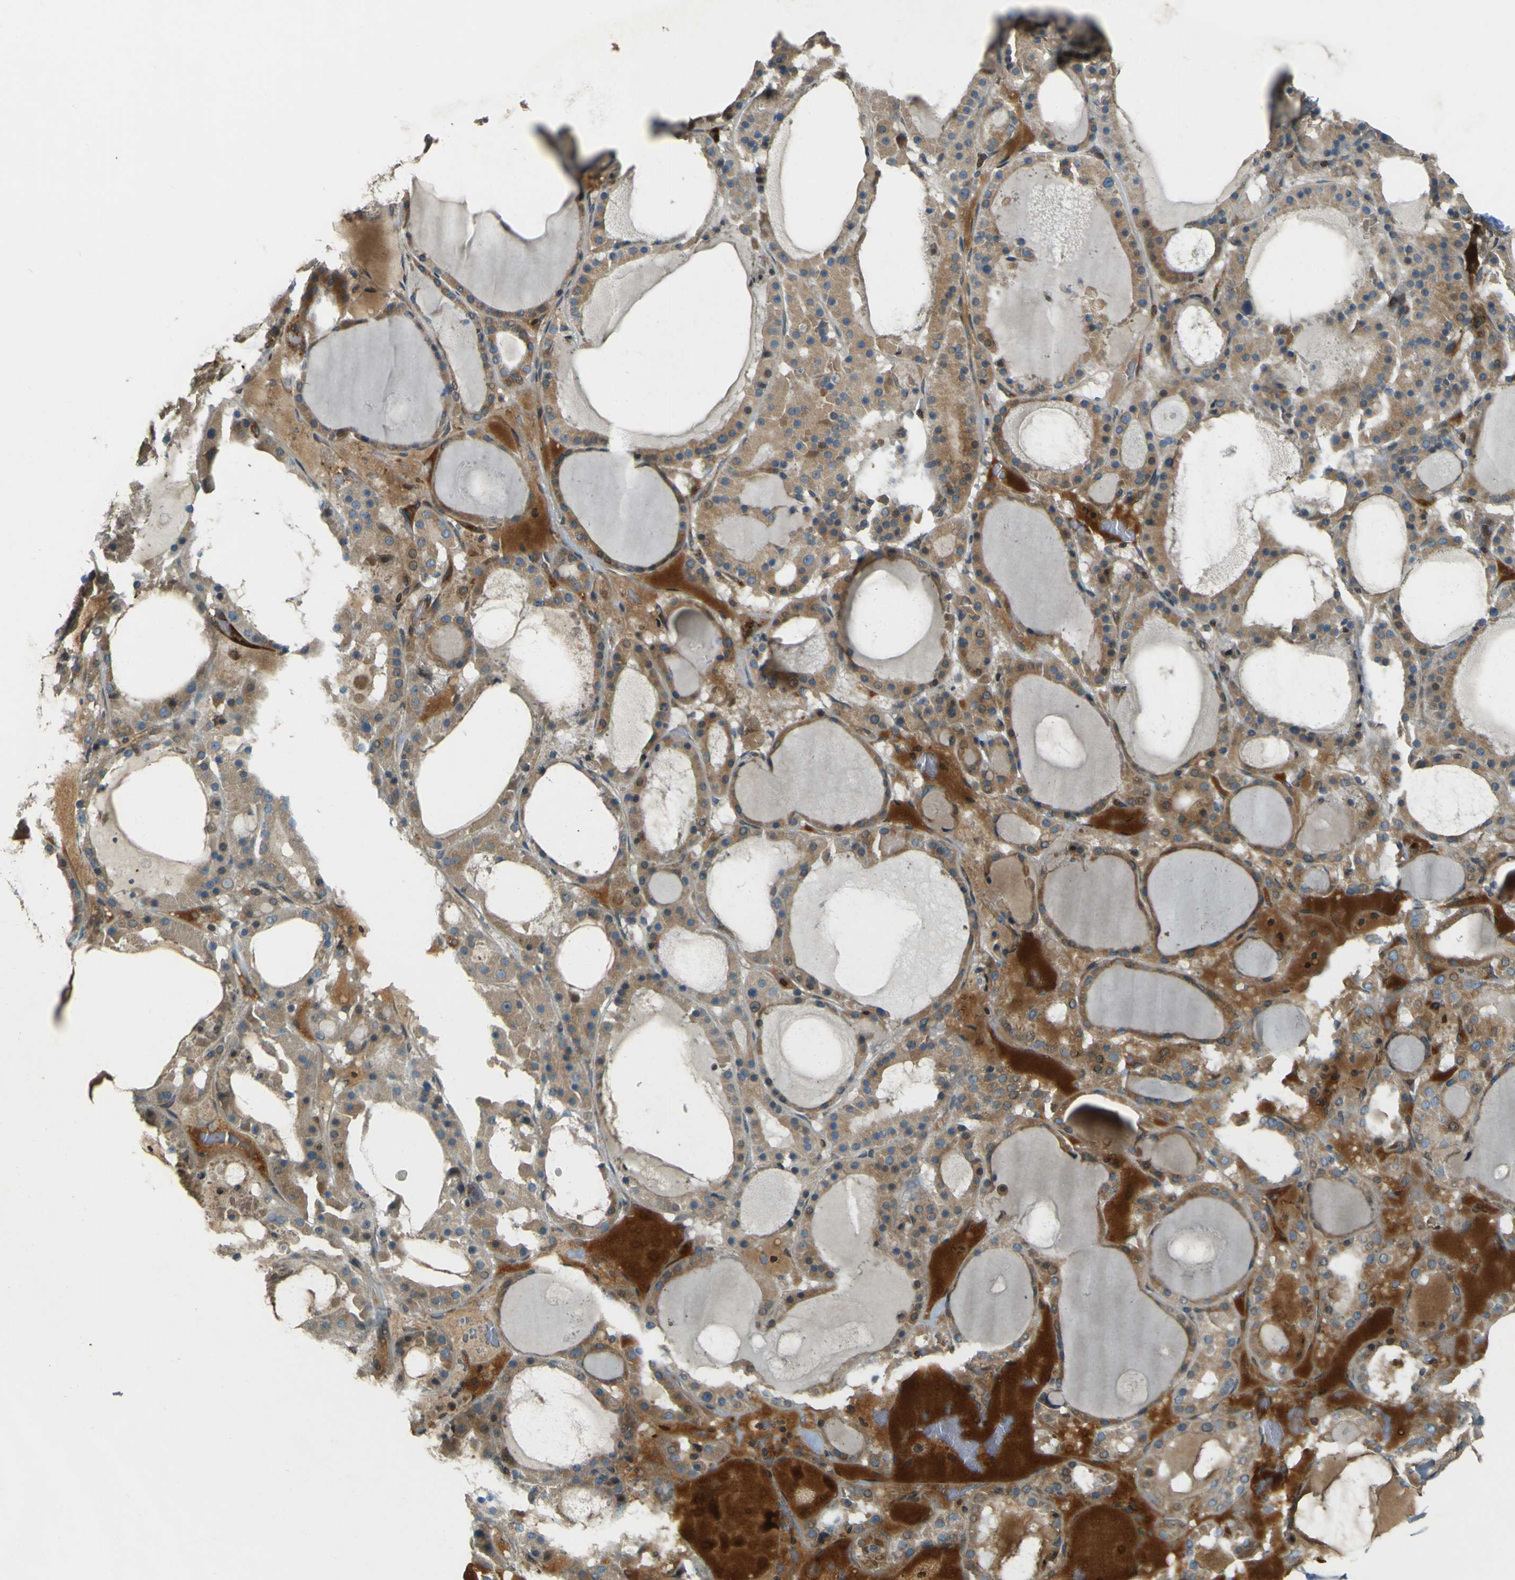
{"staining": {"intensity": "moderate", "quantity": "25%-75%", "location": "cytoplasmic/membranous"}, "tissue": "thyroid gland", "cell_type": "Glandular cells", "image_type": "normal", "snomed": [{"axis": "morphology", "description": "Normal tissue, NOS"}, {"axis": "morphology", "description": "Carcinoma, NOS"}, {"axis": "topography", "description": "Thyroid gland"}], "caption": "The micrograph exhibits staining of unremarkable thyroid gland, revealing moderate cytoplasmic/membranous protein staining (brown color) within glandular cells.", "gene": "LPCAT1", "patient": {"sex": "female", "age": 86}}